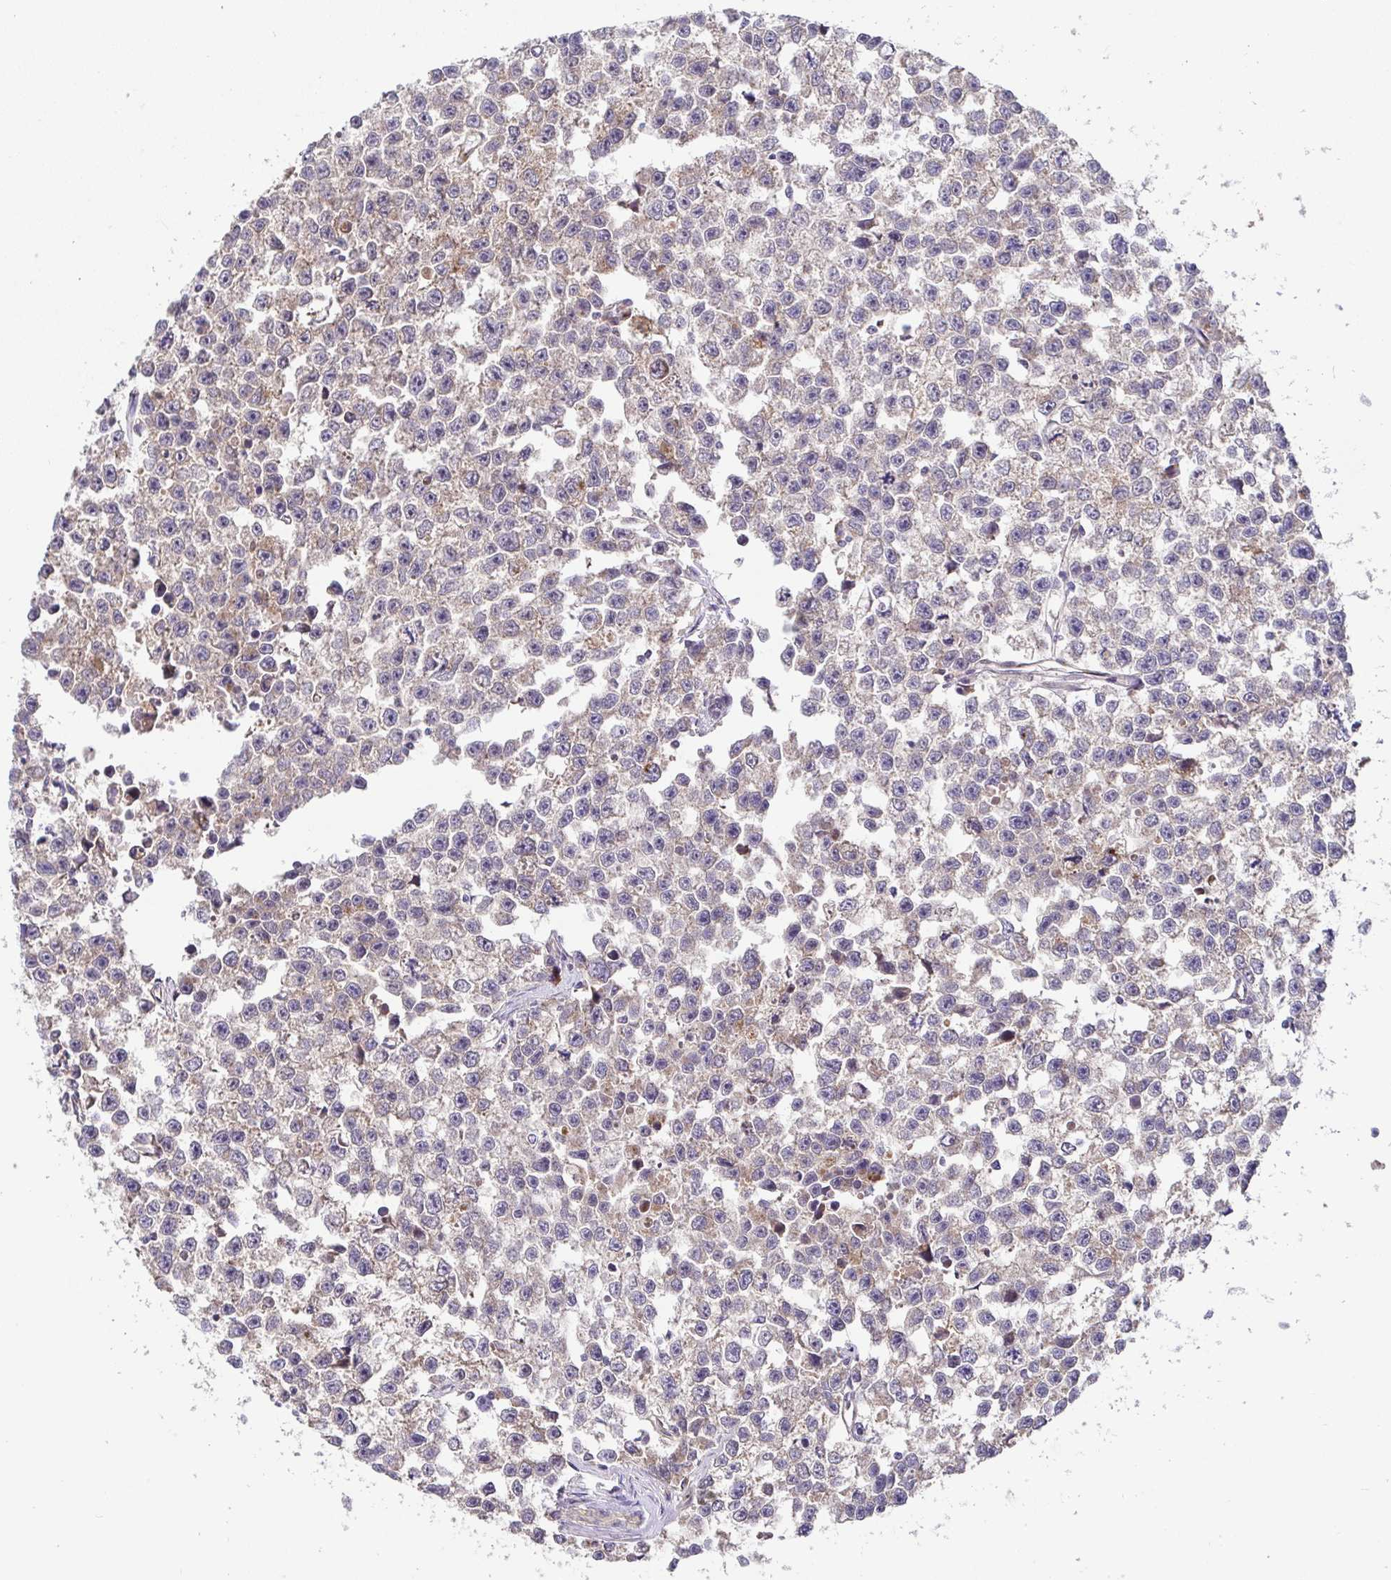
{"staining": {"intensity": "weak", "quantity": "<25%", "location": "cytoplasmic/membranous"}, "tissue": "testis cancer", "cell_type": "Tumor cells", "image_type": "cancer", "snomed": [{"axis": "morphology", "description": "Seminoma, NOS"}, {"axis": "topography", "description": "Testis"}], "caption": "There is no significant expression in tumor cells of testis seminoma.", "gene": "ELP1", "patient": {"sex": "male", "age": 26}}